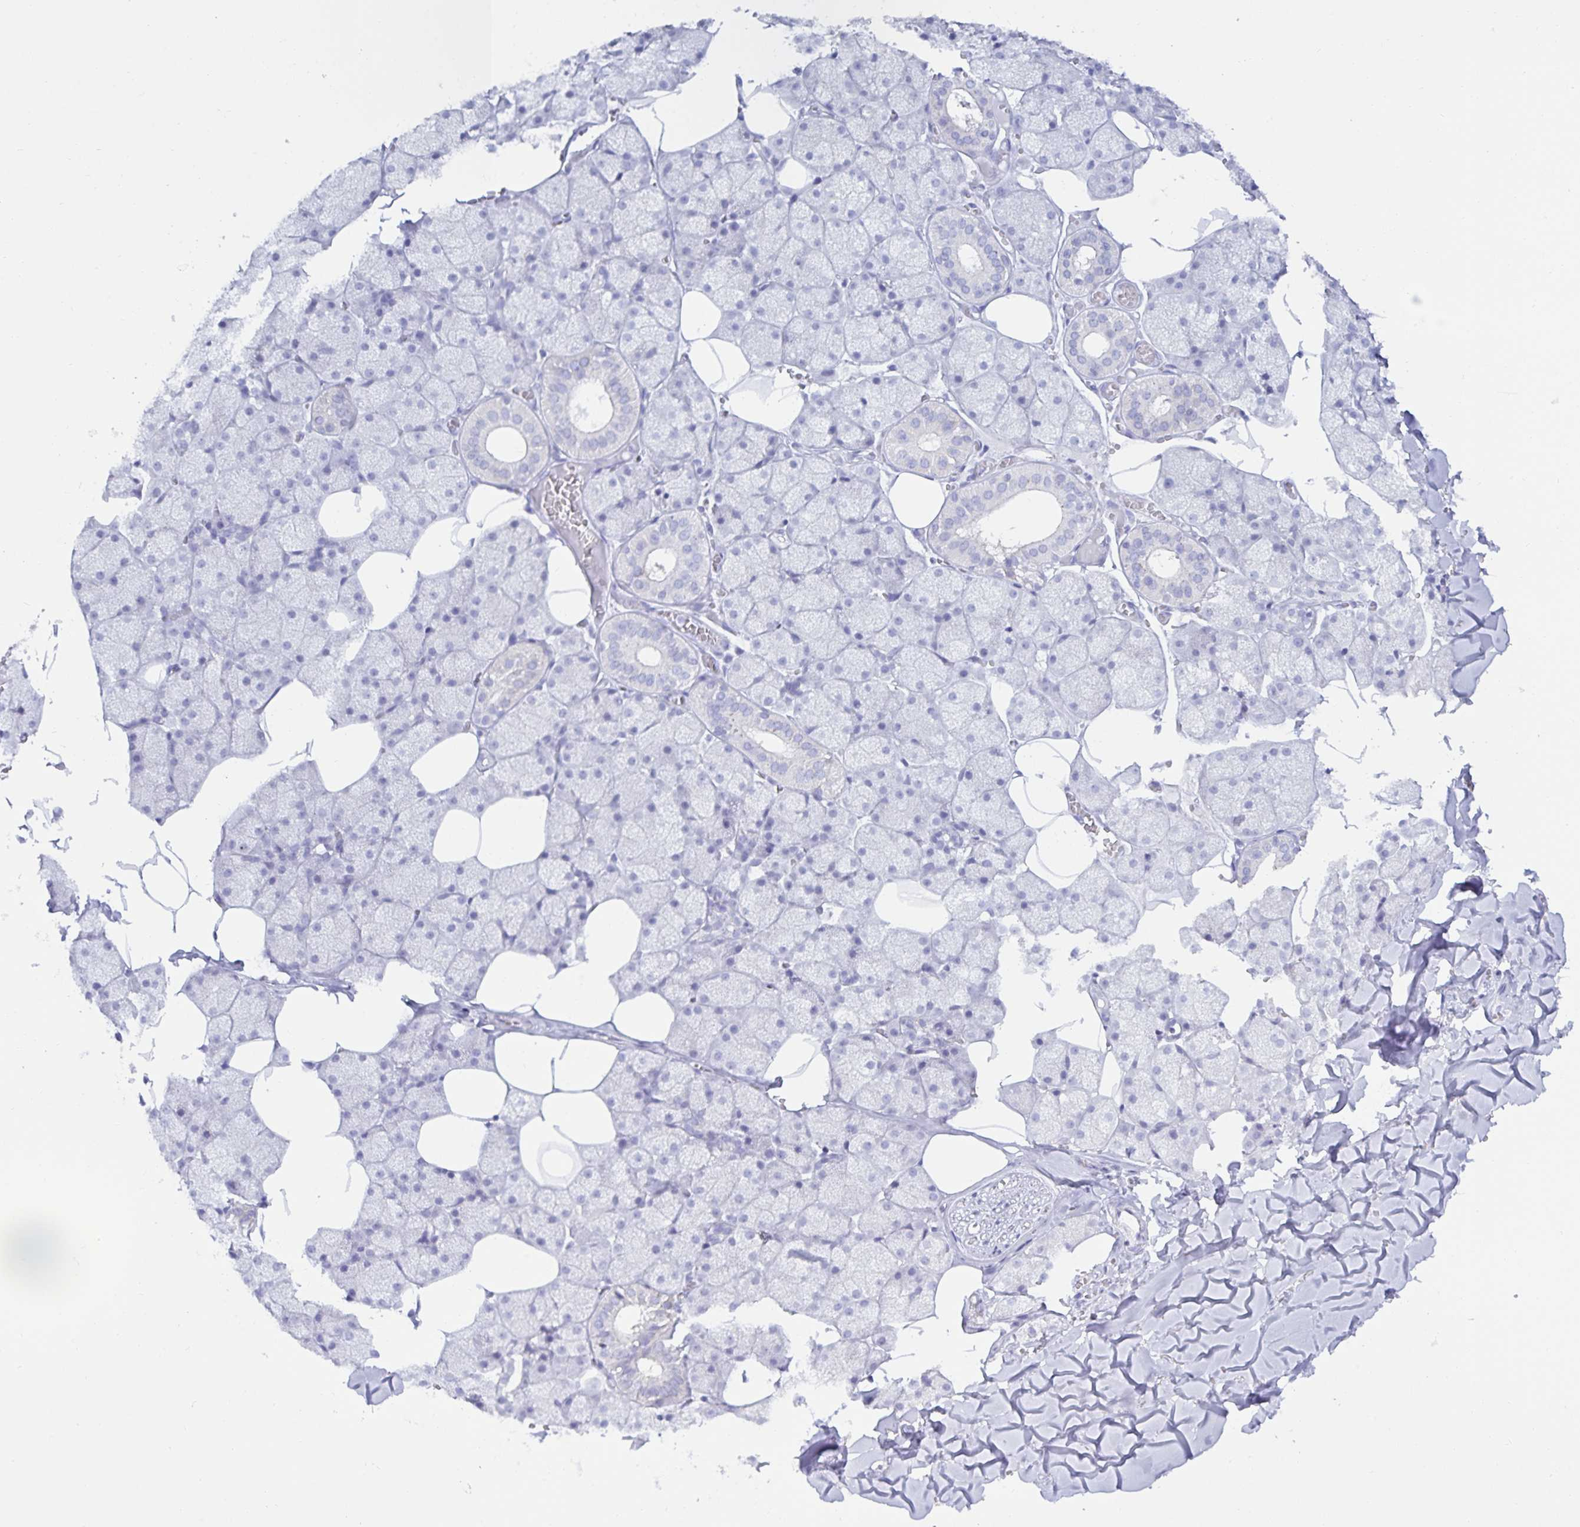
{"staining": {"intensity": "negative", "quantity": "none", "location": "none"}, "tissue": "salivary gland", "cell_type": "Glandular cells", "image_type": "normal", "snomed": [{"axis": "morphology", "description": "Normal tissue, NOS"}, {"axis": "topography", "description": "Salivary gland"}, {"axis": "topography", "description": "Peripheral nerve tissue"}], "caption": "Immunohistochemical staining of unremarkable salivary gland displays no significant expression in glandular cells. (DAB IHC, high magnification).", "gene": "MON2", "patient": {"sex": "male", "age": 38}}